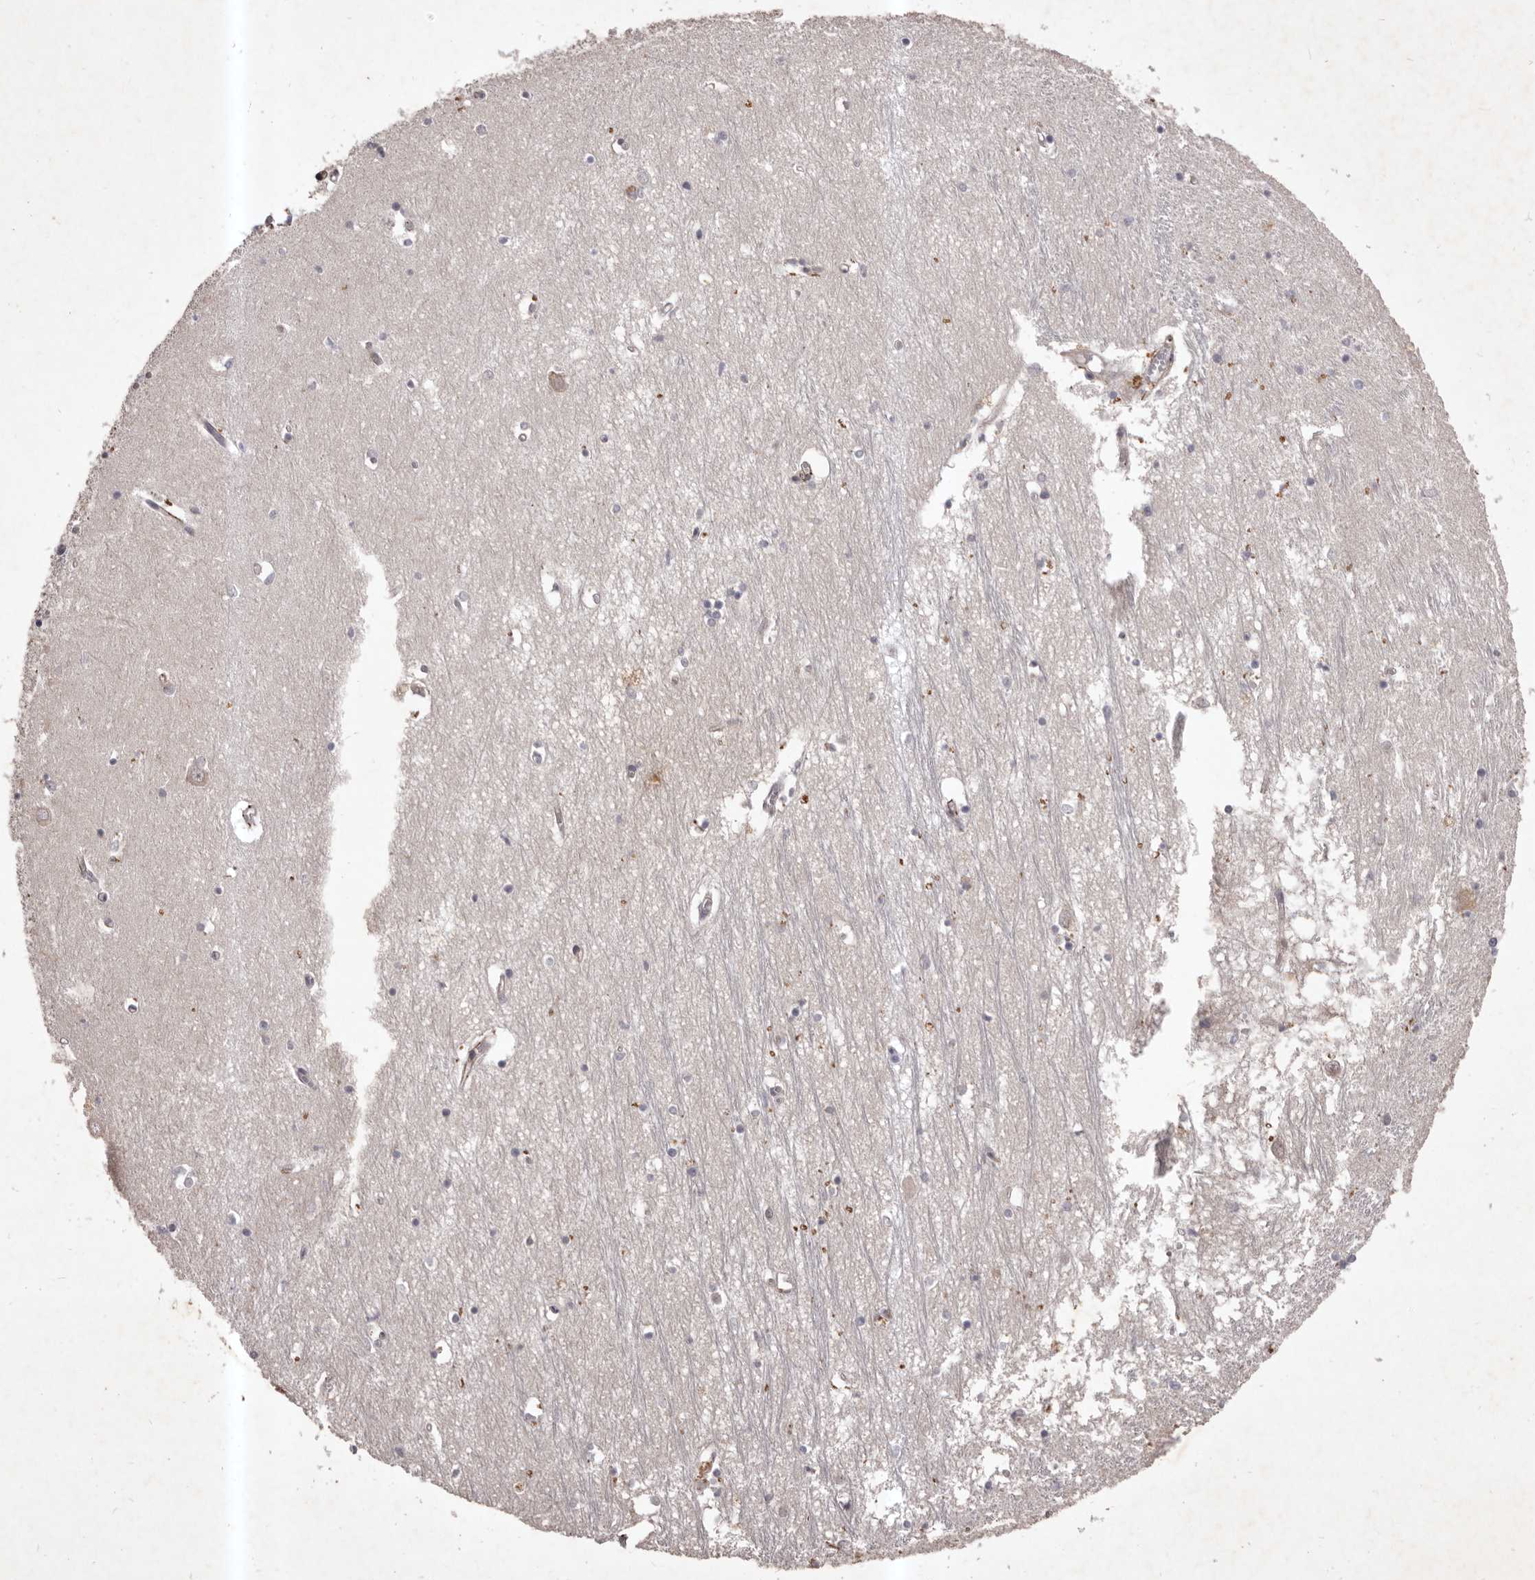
{"staining": {"intensity": "weak", "quantity": "<25%", "location": "cytoplasmic/membranous"}, "tissue": "hippocampus", "cell_type": "Glial cells", "image_type": "normal", "snomed": [{"axis": "morphology", "description": "Normal tissue, NOS"}, {"axis": "topography", "description": "Hippocampus"}], "caption": "DAB immunohistochemical staining of normal human hippocampus shows no significant staining in glial cells. The staining is performed using DAB brown chromogen with nuclei counter-stained in using hematoxylin.", "gene": "HBS1L", "patient": {"sex": "male", "age": 70}}